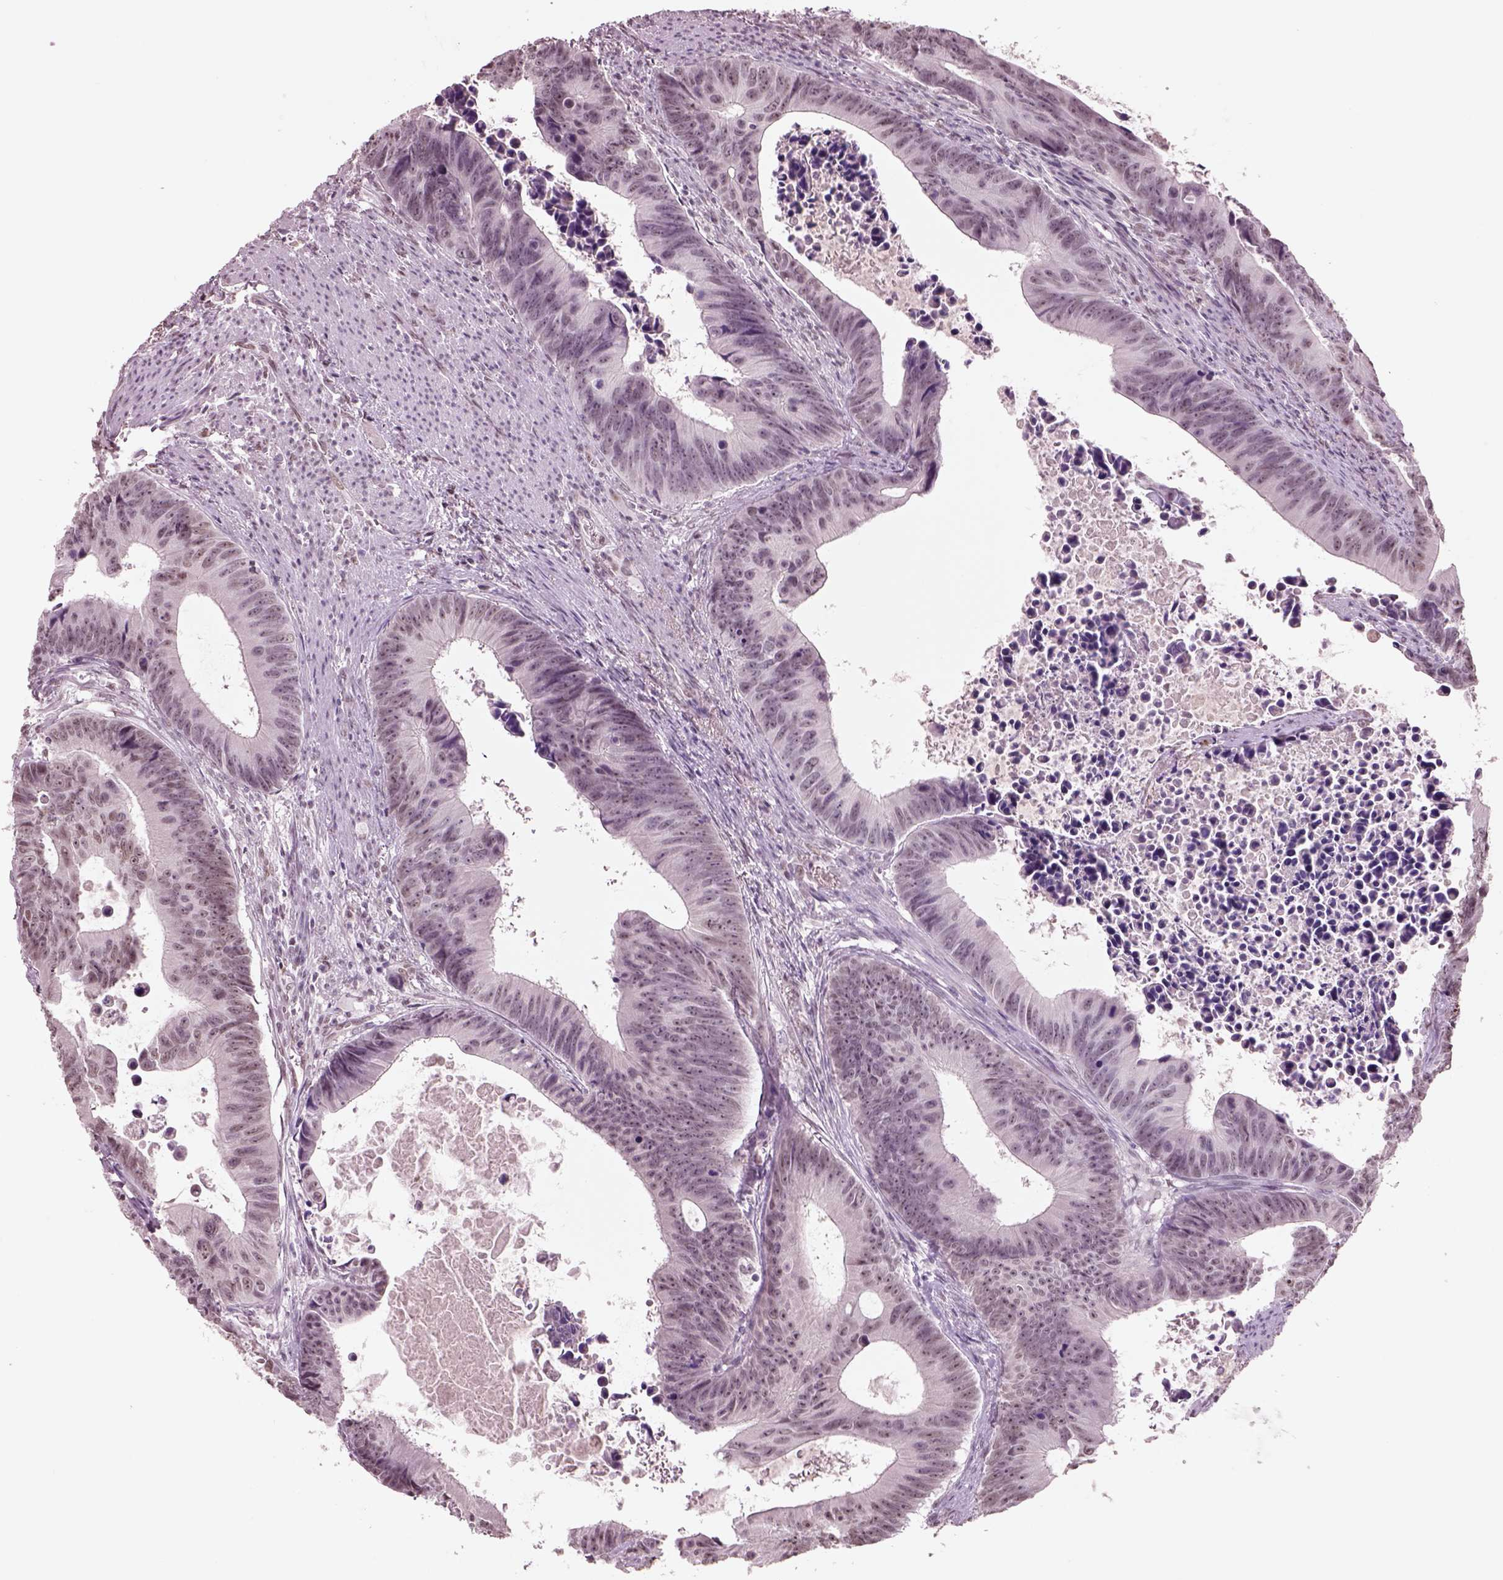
{"staining": {"intensity": "negative", "quantity": "none", "location": "none"}, "tissue": "colorectal cancer", "cell_type": "Tumor cells", "image_type": "cancer", "snomed": [{"axis": "morphology", "description": "Adenocarcinoma, NOS"}, {"axis": "topography", "description": "Colon"}], "caption": "This is an IHC image of human colorectal cancer (adenocarcinoma). There is no staining in tumor cells.", "gene": "SEPHS1", "patient": {"sex": "female", "age": 87}}